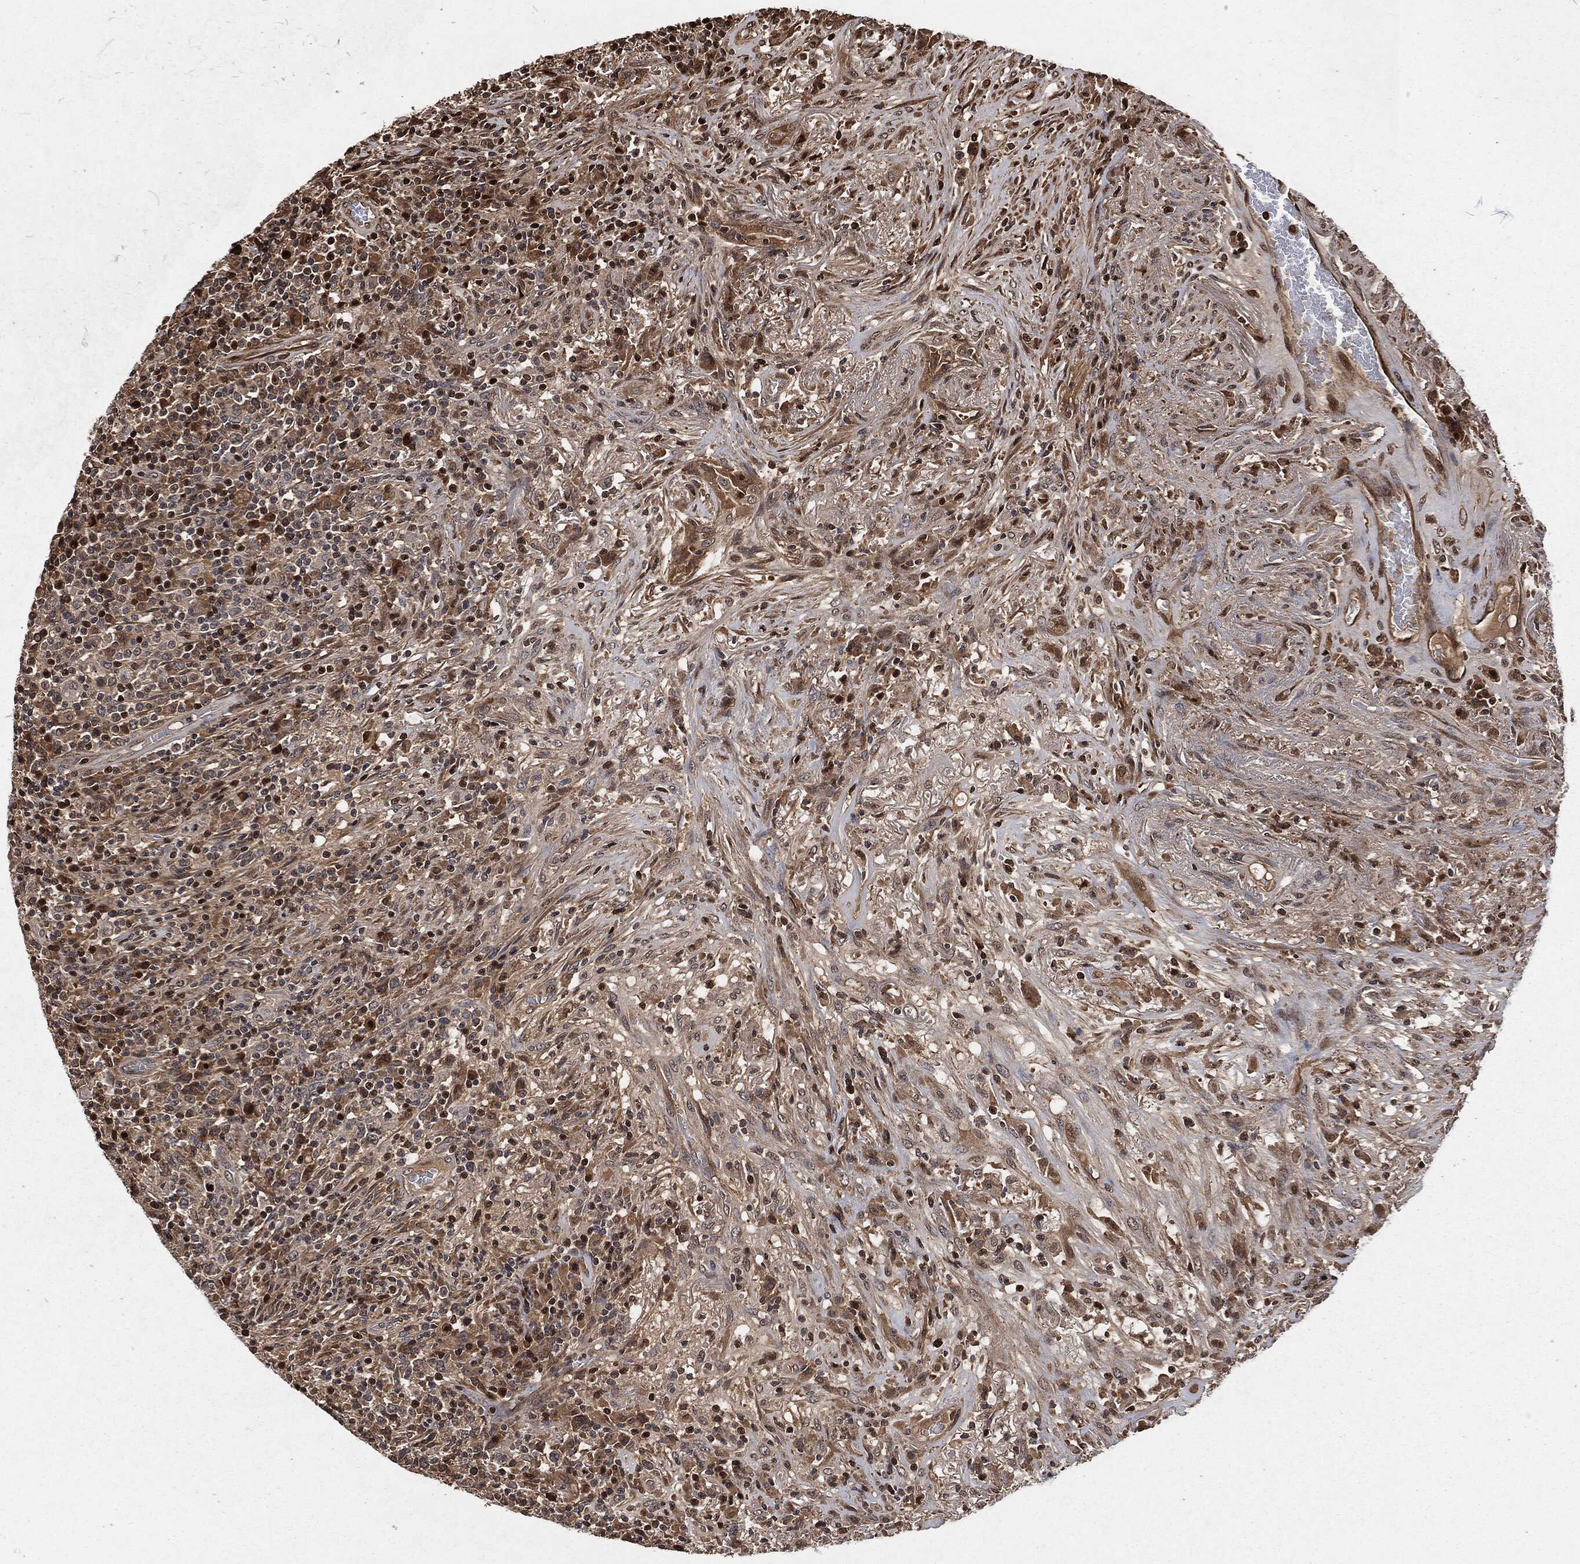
{"staining": {"intensity": "strong", "quantity": "<25%", "location": "nuclear"}, "tissue": "lymphoma", "cell_type": "Tumor cells", "image_type": "cancer", "snomed": [{"axis": "morphology", "description": "Malignant lymphoma, non-Hodgkin's type, High grade"}, {"axis": "topography", "description": "Lung"}], "caption": "High-magnification brightfield microscopy of lymphoma stained with DAB (brown) and counterstained with hematoxylin (blue). tumor cells exhibit strong nuclear positivity is seen in approximately<25% of cells.", "gene": "SNAI1", "patient": {"sex": "male", "age": 79}}